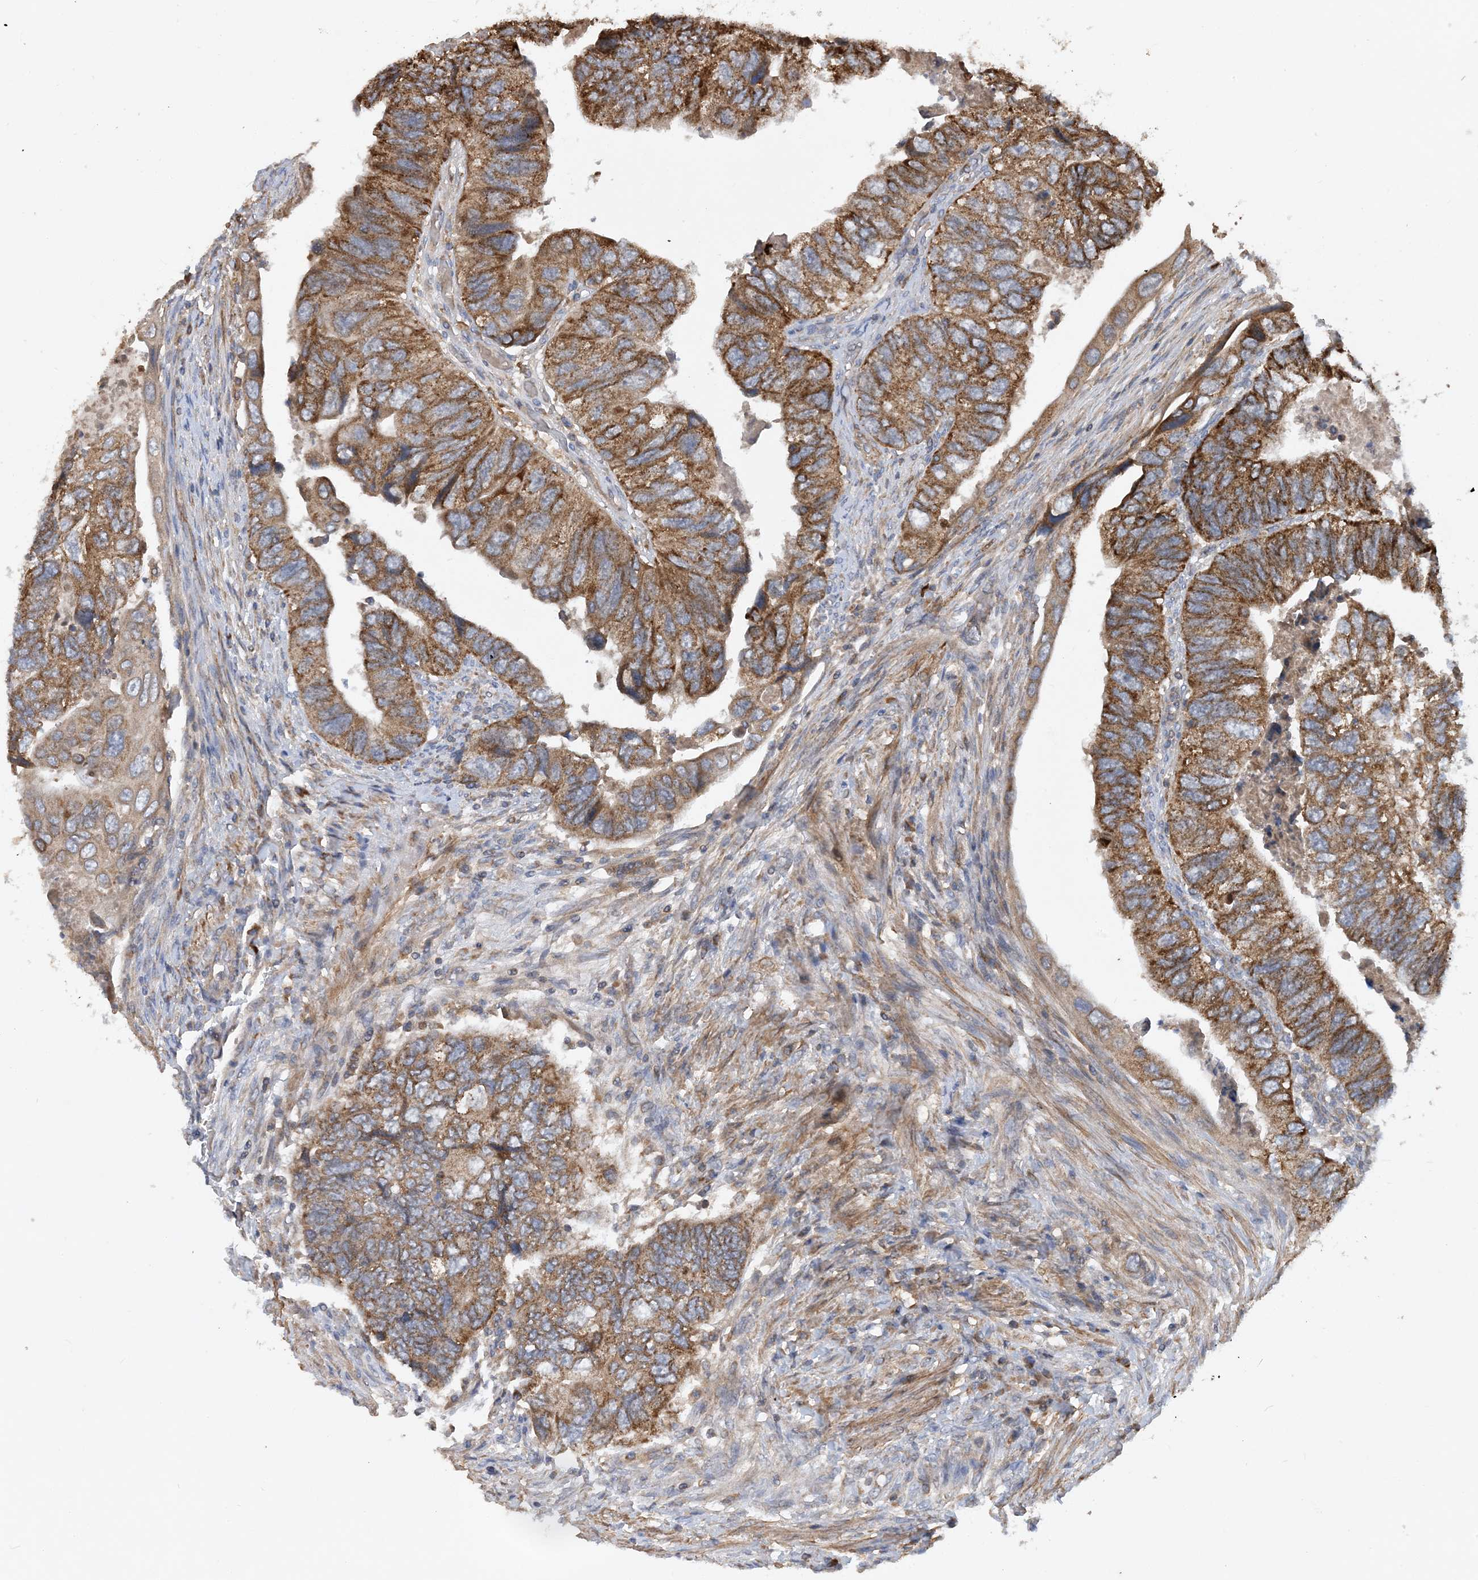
{"staining": {"intensity": "strong", "quantity": ">75%", "location": "cytoplasmic/membranous"}, "tissue": "colorectal cancer", "cell_type": "Tumor cells", "image_type": "cancer", "snomed": [{"axis": "morphology", "description": "Adenocarcinoma, NOS"}, {"axis": "topography", "description": "Rectum"}], "caption": "Tumor cells display strong cytoplasmic/membranous positivity in approximately >75% of cells in colorectal adenocarcinoma. Using DAB (3,3'-diaminobenzidine) (brown) and hematoxylin (blue) stains, captured at high magnification using brightfield microscopy.", "gene": "STK19", "patient": {"sex": "male", "age": 63}}